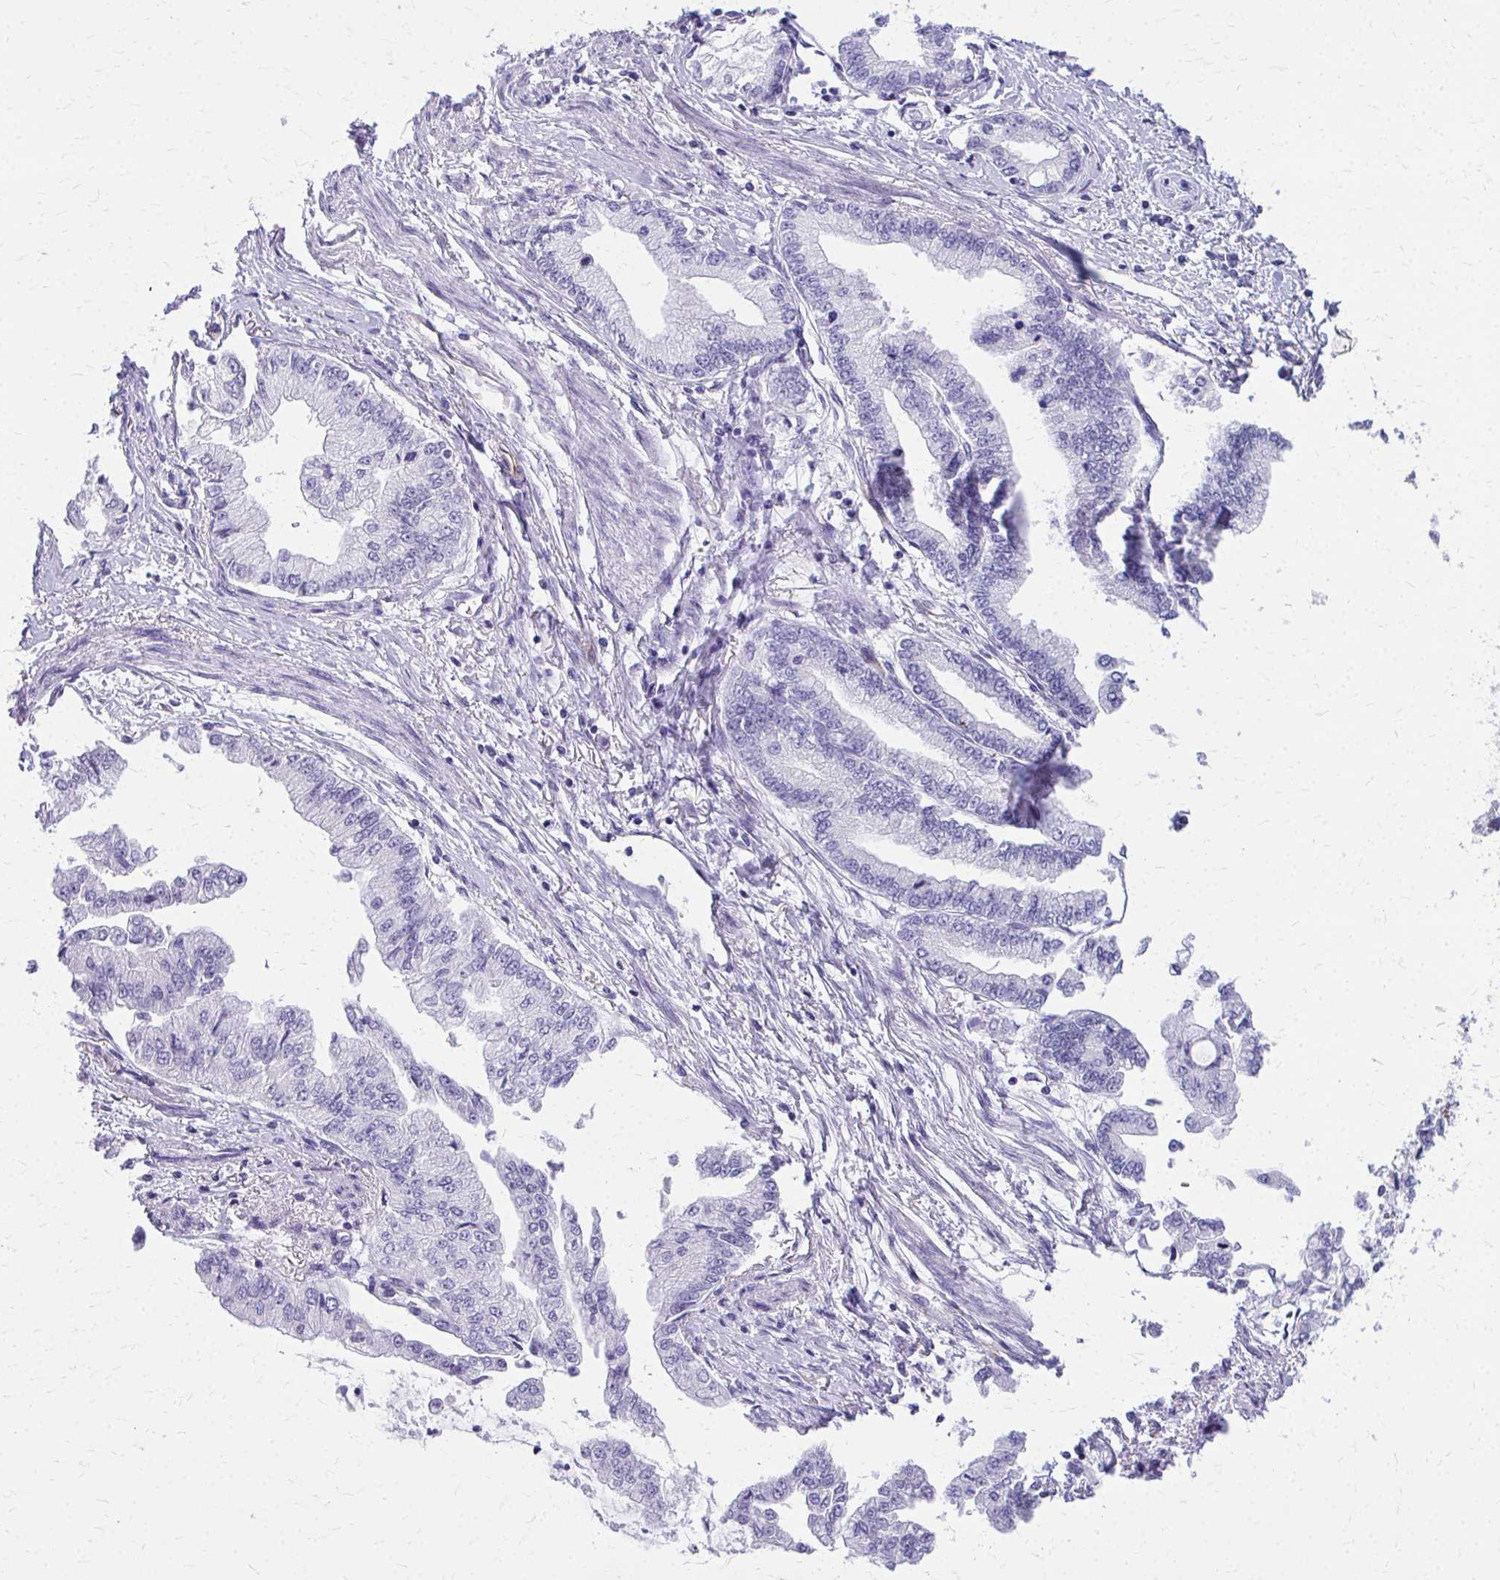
{"staining": {"intensity": "negative", "quantity": "none", "location": "none"}, "tissue": "stomach cancer", "cell_type": "Tumor cells", "image_type": "cancer", "snomed": [{"axis": "morphology", "description": "Adenocarcinoma, NOS"}, {"axis": "topography", "description": "Stomach, upper"}], "caption": "Protein analysis of stomach adenocarcinoma shows no significant staining in tumor cells.", "gene": "TRIM6", "patient": {"sex": "female", "age": 74}}